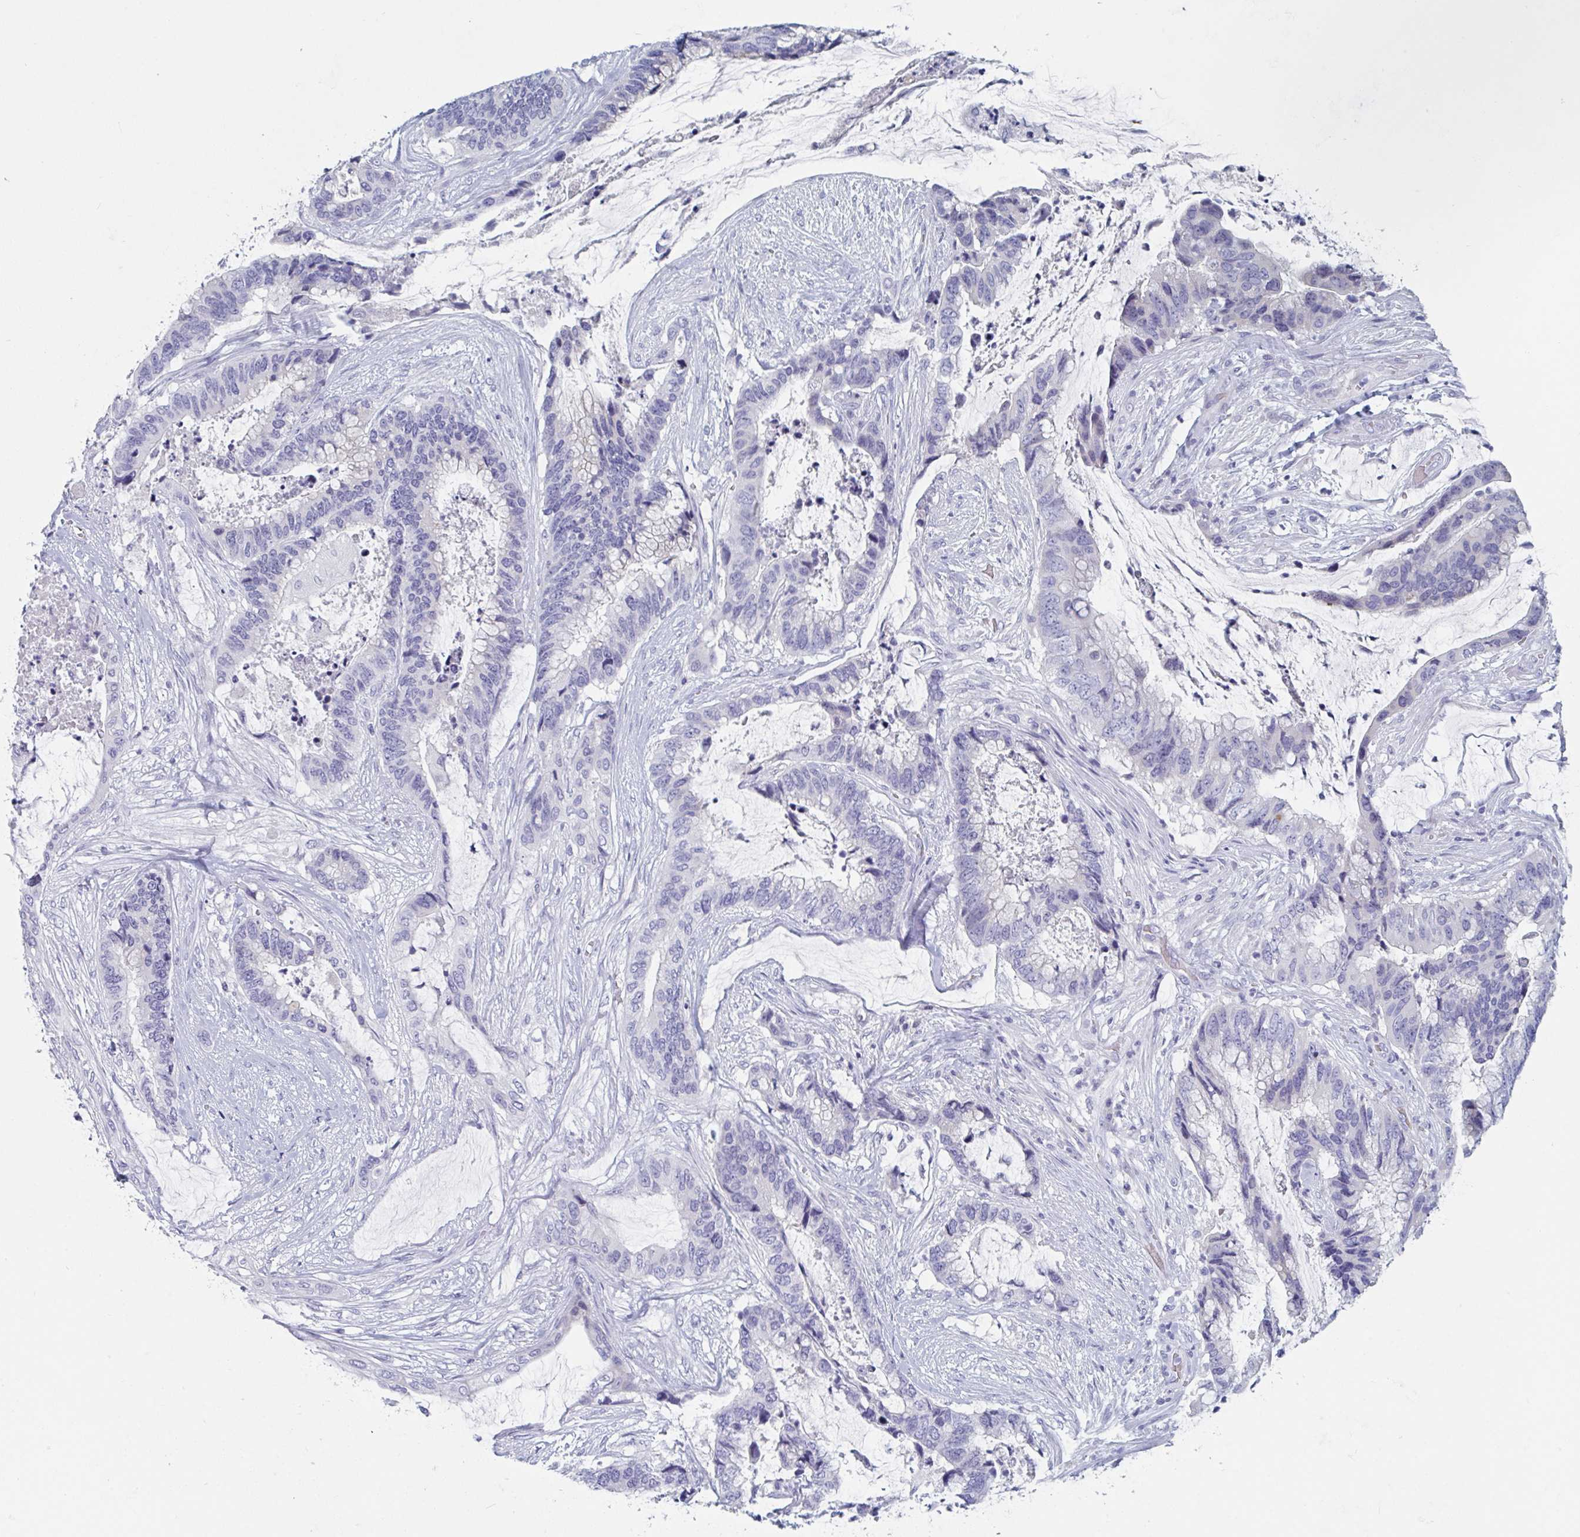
{"staining": {"intensity": "negative", "quantity": "none", "location": "none"}, "tissue": "colorectal cancer", "cell_type": "Tumor cells", "image_type": "cancer", "snomed": [{"axis": "morphology", "description": "Adenocarcinoma, NOS"}, {"axis": "topography", "description": "Rectum"}], "caption": "There is no significant positivity in tumor cells of colorectal cancer. The staining was performed using DAB (3,3'-diaminobenzidine) to visualize the protein expression in brown, while the nuclei were stained in blue with hematoxylin (Magnification: 20x).", "gene": "DPEP3", "patient": {"sex": "female", "age": 59}}